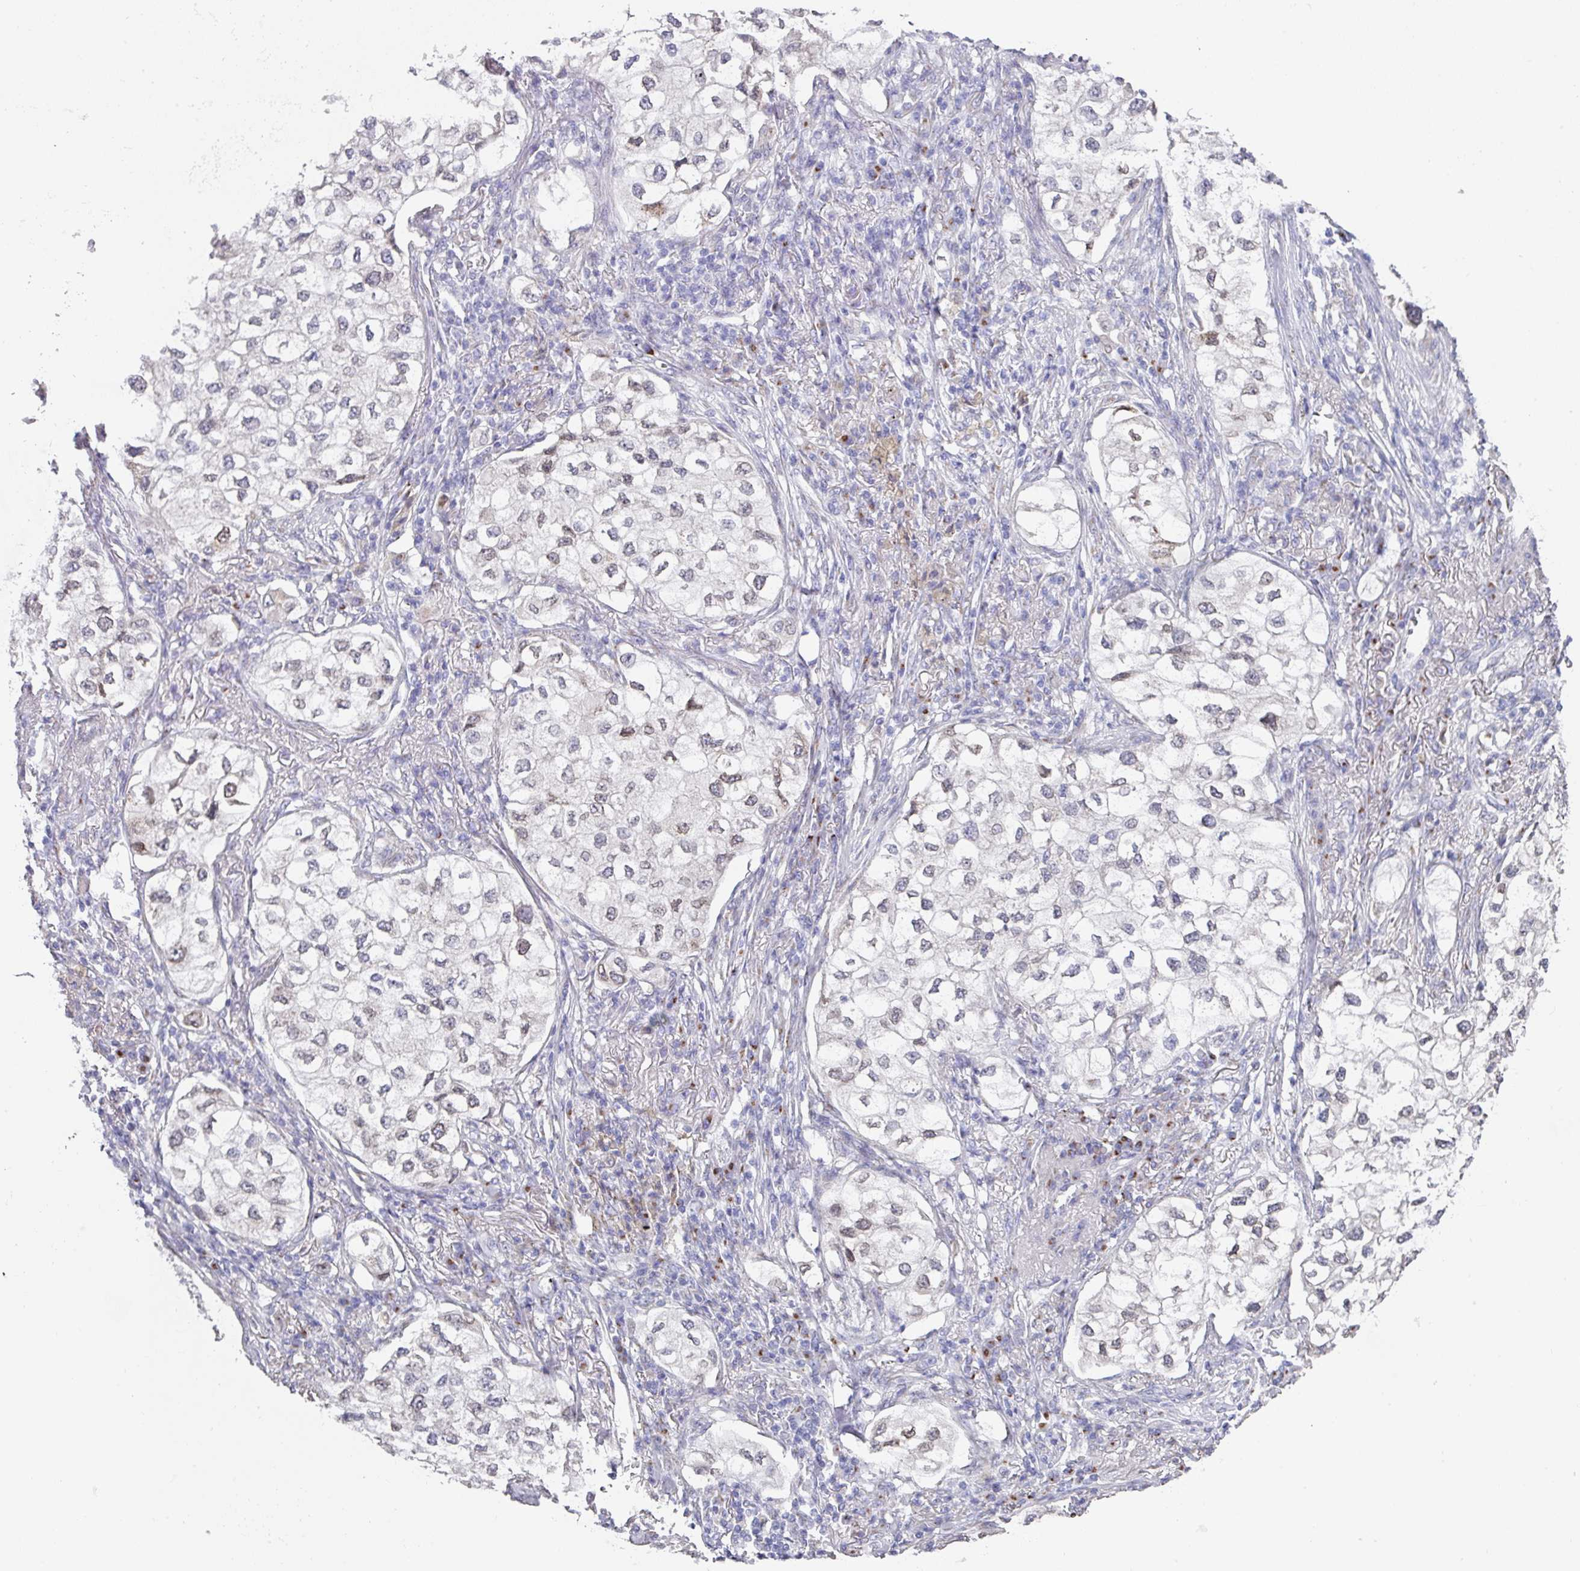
{"staining": {"intensity": "negative", "quantity": "none", "location": "none"}, "tissue": "lung cancer", "cell_type": "Tumor cells", "image_type": "cancer", "snomed": [{"axis": "morphology", "description": "Adenocarcinoma, NOS"}, {"axis": "topography", "description": "Lung"}], "caption": "An image of lung adenocarcinoma stained for a protein exhibits no brown staining in tumor cells. (Brightfield microscopy of DAB immunohistochemistry at high magnification).", "gene": "VKORC1L1", "patient": {"sex": "male", "age": 63}}